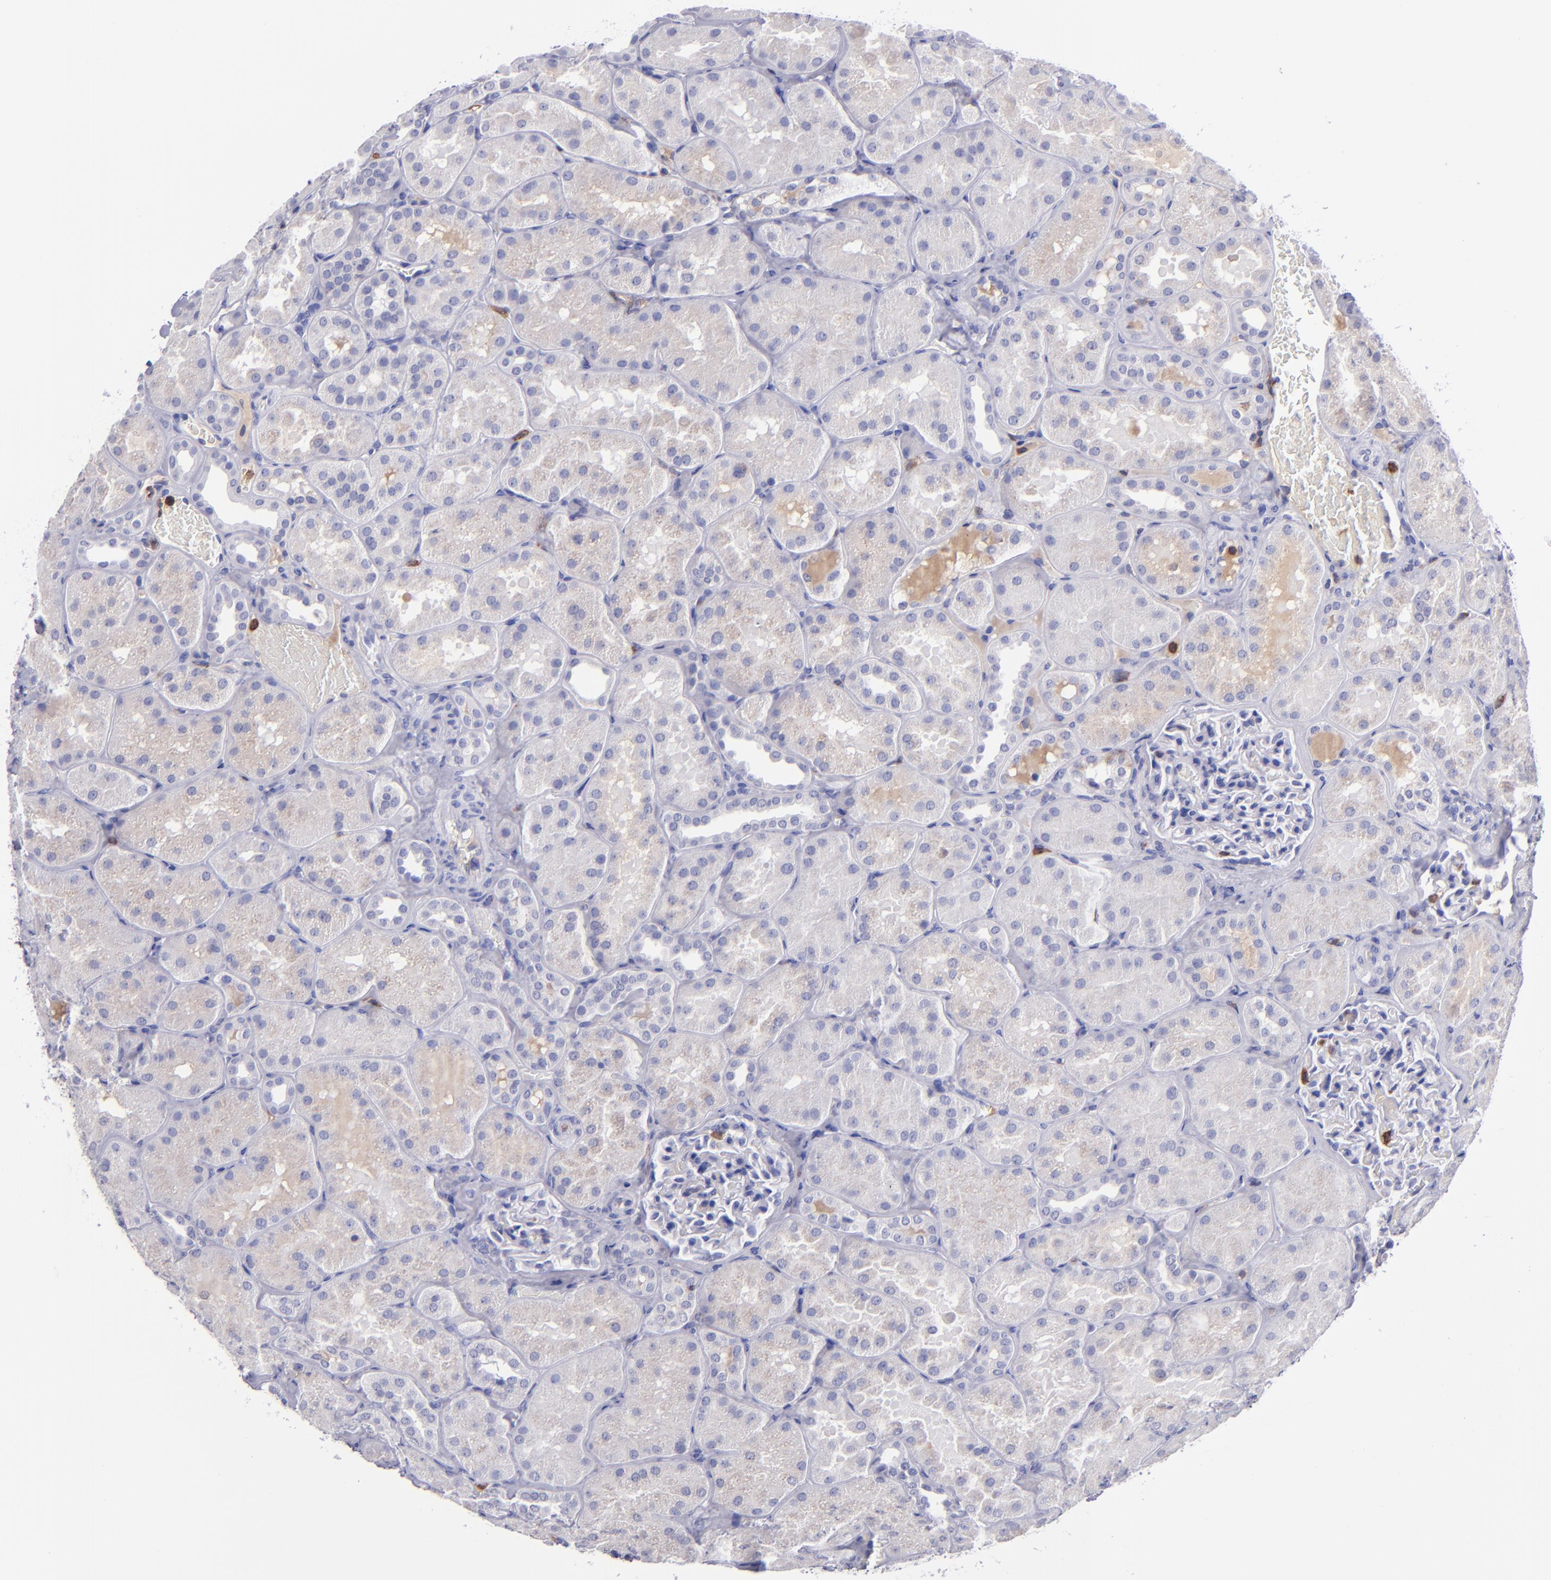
{"staining": {"intensity": "negative", "quantity": "none", "location": "none"}, "tissue": "kidney", "cell_type": "Cells in glomeruli", "image_type": "normal", "snomed": [{"axis": "morphology", "description": "Normal tissue, NOS"}, {"axis": "topography", "description": "Kidney"}], "caption": "High magnification brightfield microscopy of unremarkable kidney stained with DAB (3,3'-diaminobenzidine) (brown) and counterstained with hematoxylin (blue): cells in glomeruli show no significant staining. (DAB immunohistochemistry with hematoxylin counter stain).", "gene": "ICAM3", "patient": {"sex": "male", "age": 28}}